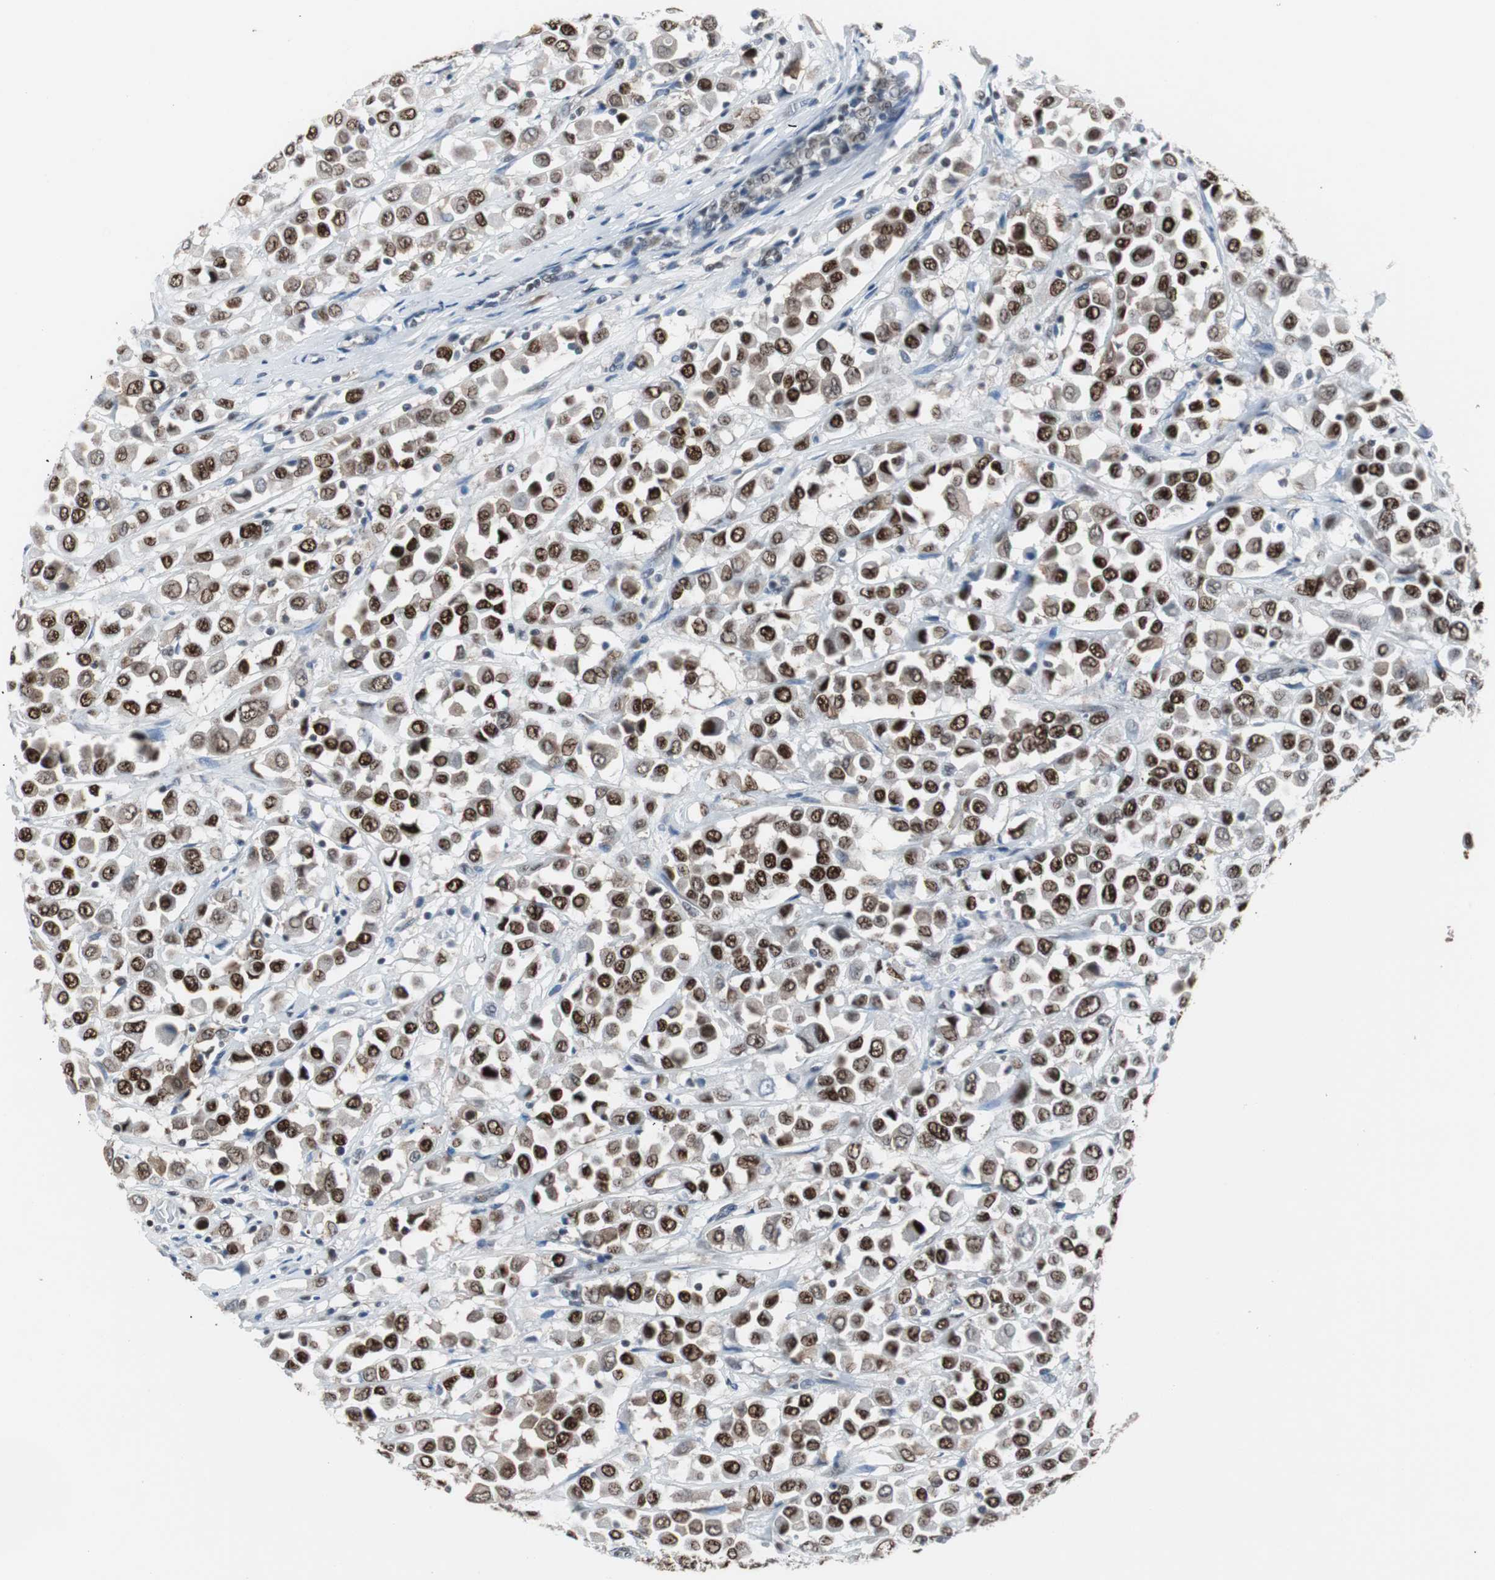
{"staining": {"intensity": "strong", "quantity": ">75%", "location": "nuclear"}, "tissue": "breast cancer", "cell_type": "Tumor cells", "image_type": "cancer", "snomed": [{"axis": "morphology", "description": "Duct carcinoma"}, {"axis": "topography", "description": "Breast"}], "caption": "A brown stain labels strong nuclear expression of a protein in breast cancer (intraductal carcinoma) tumor cells. The protein is stained brown, and the nuclei are stained in blue (DAB (3,3'-diaminobenzidine) IHC with brightfield microscopy, high magnification).", "gene": "ZHX2", "patient": {"sex": "female", "age": 61}}